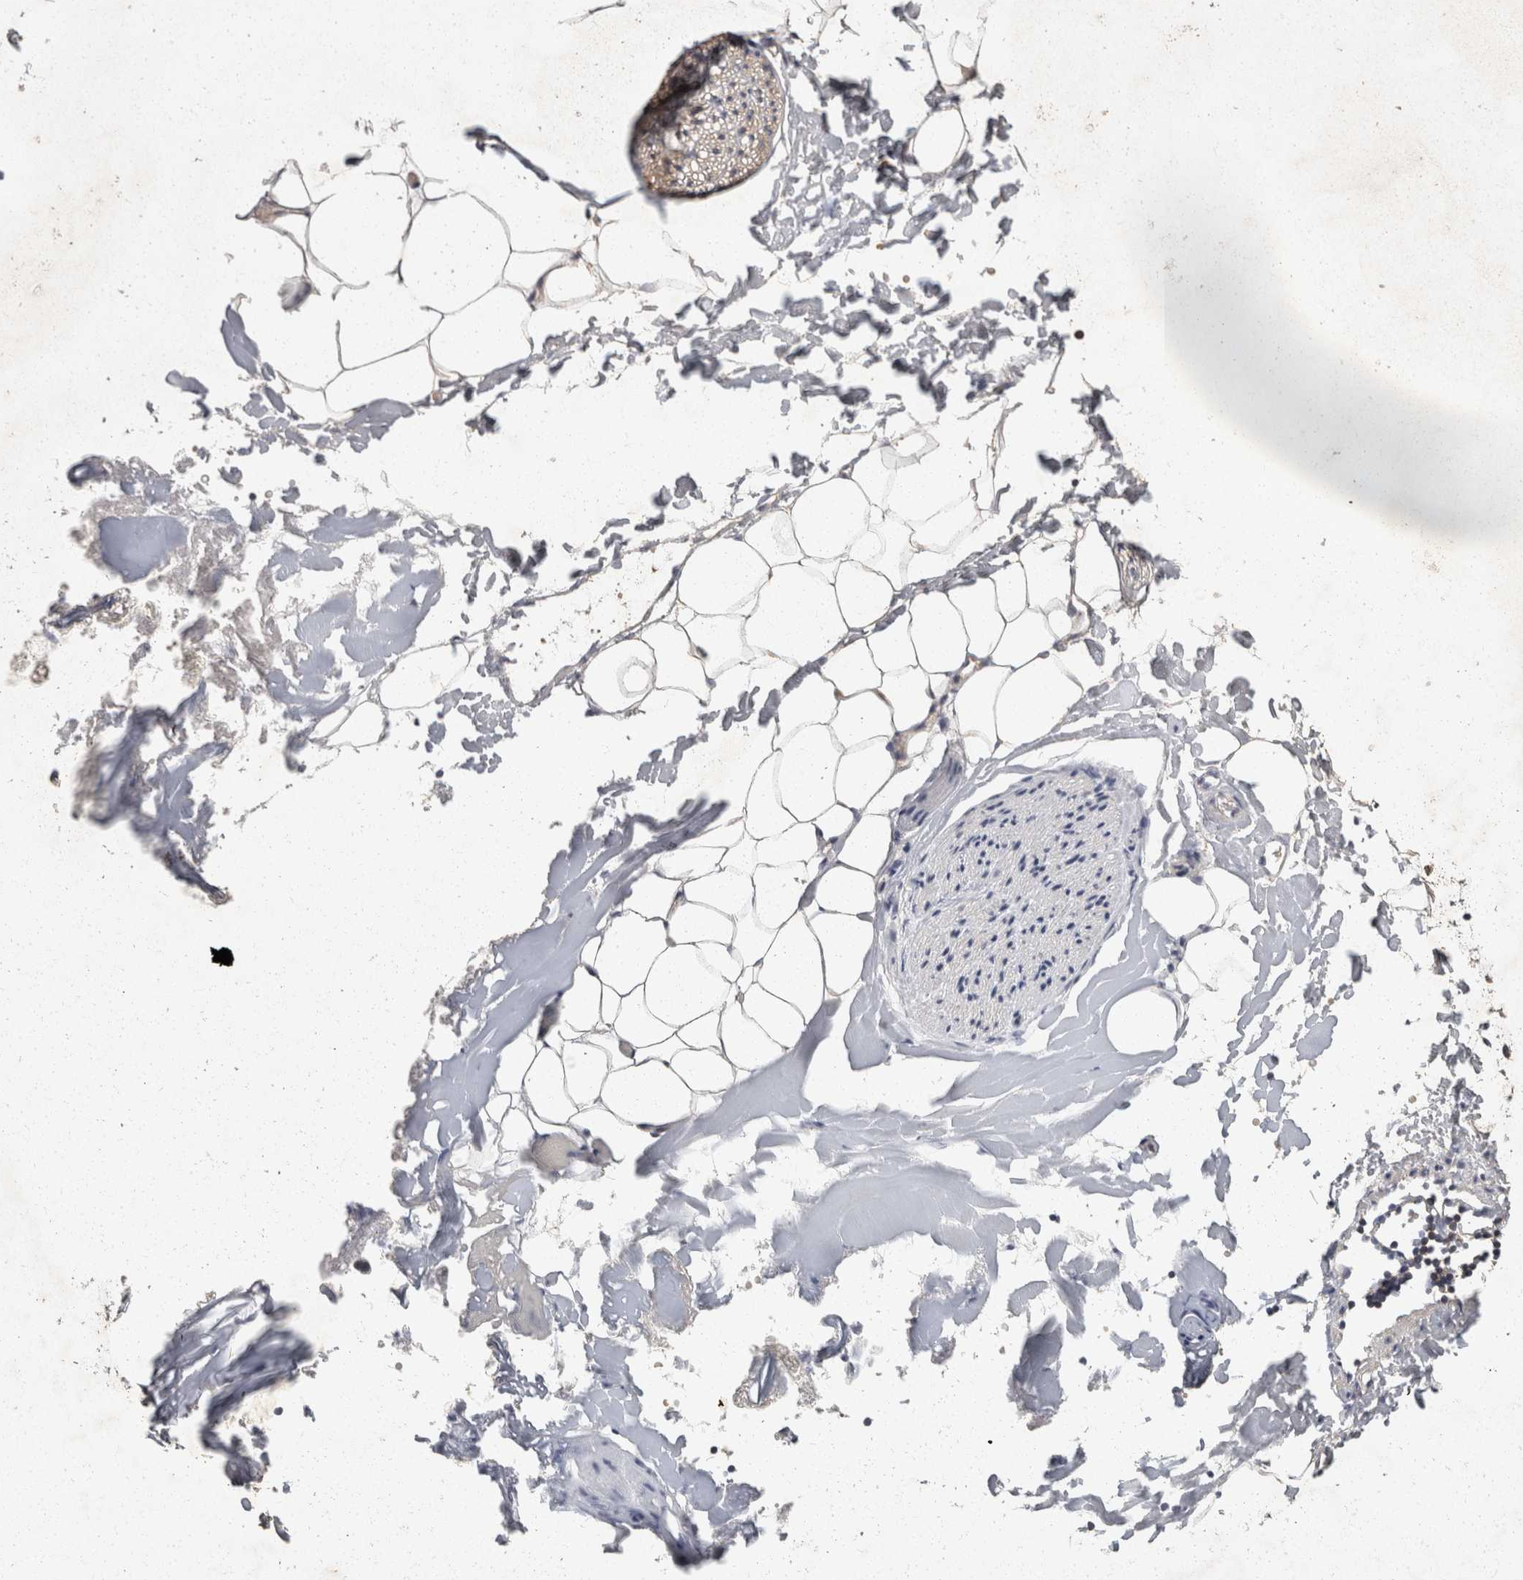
{"staining": {"intensity": "weak", "quantity": ">75%", "location": "cytoplasmic/membranous"}, "tissue": "adipose tissue", "cell_type": "Adipocytes", "image_type": "normal", "snomed": [{"axis": "morphology", "description": "Normal tissue, NOS"}, {"axis": "morphology", "description": "Adenocarcinoma, NOS"}, {"axis": "topography", "description": "Smooth muscle"}, {"axis": "topography", "description": "Colon"}], "caption": "Immunohistochemistry of normal human adipose tissue reveals low levels of weak cytoplasmic/membranous positivity in about >75% of adipocytes. The protein is shown in brown color, while the nuclei are stained blue.", "gene": "ACAT2", "patient": {"sex": "male", "age": 14}}